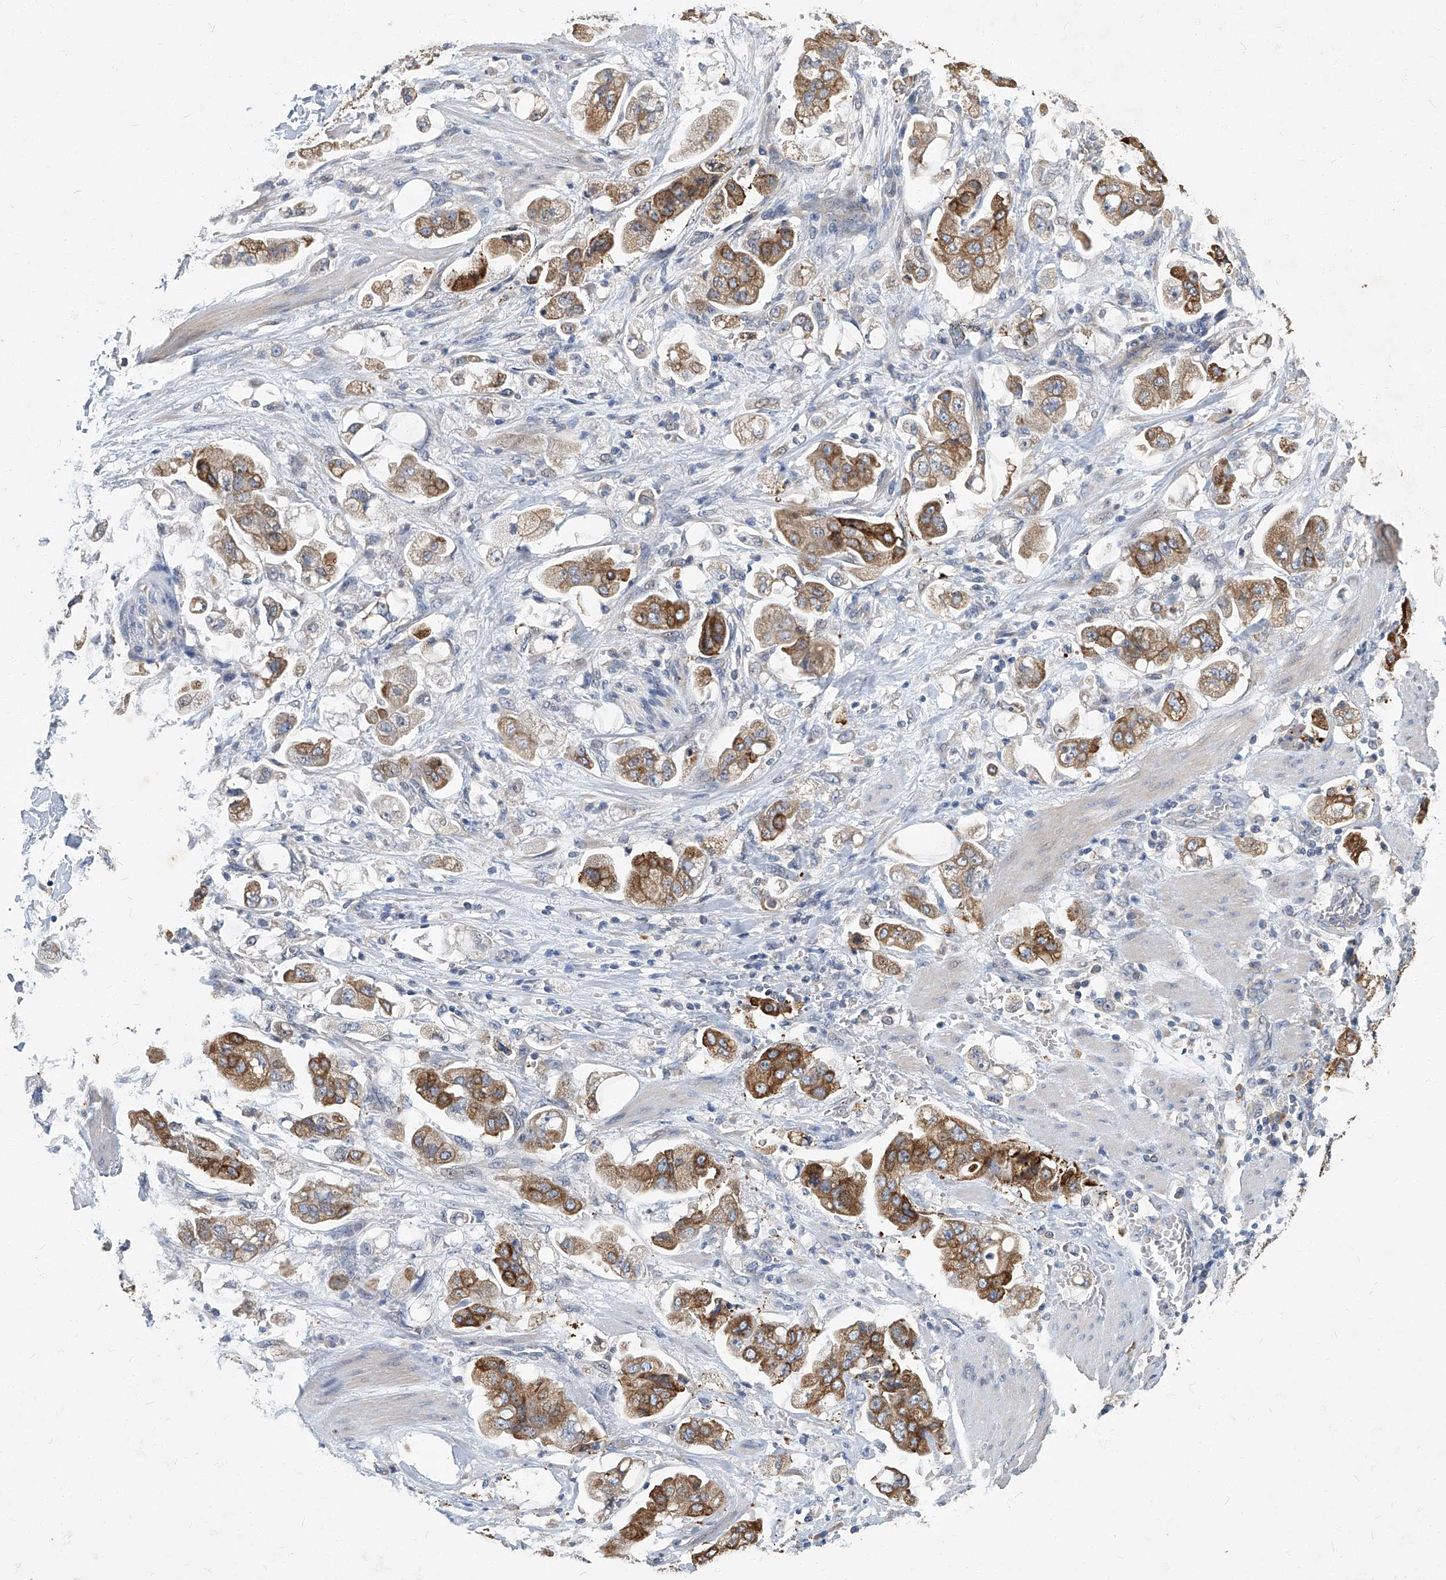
{"staining": {"intensity": "moderate", "quantity": ">75%", "location": "cytoplasmic/membranous"}, "tissue": "stomach cancer", "cell_type": "Tumor cells", "image_type": "cancer", "snomed": [{"axis": "morphology", "description": "Adenocarcinoma, NOS"}, {"axis": "topography", "description": "Stomach"}], "caption": "An image of human adenocarcinoma (stomach) stained for a protein shows moderate cytoplasmic/membranous brown staining in tumor cells. The staining is performed using DAB (3,3'-diaminobenzidine) brown chromogen to label protein expression. The nuclei are counter-stained blue using hematoxylin.", "gene": "TGFBR1", "patient": {"sex": "male", "age": 62}}